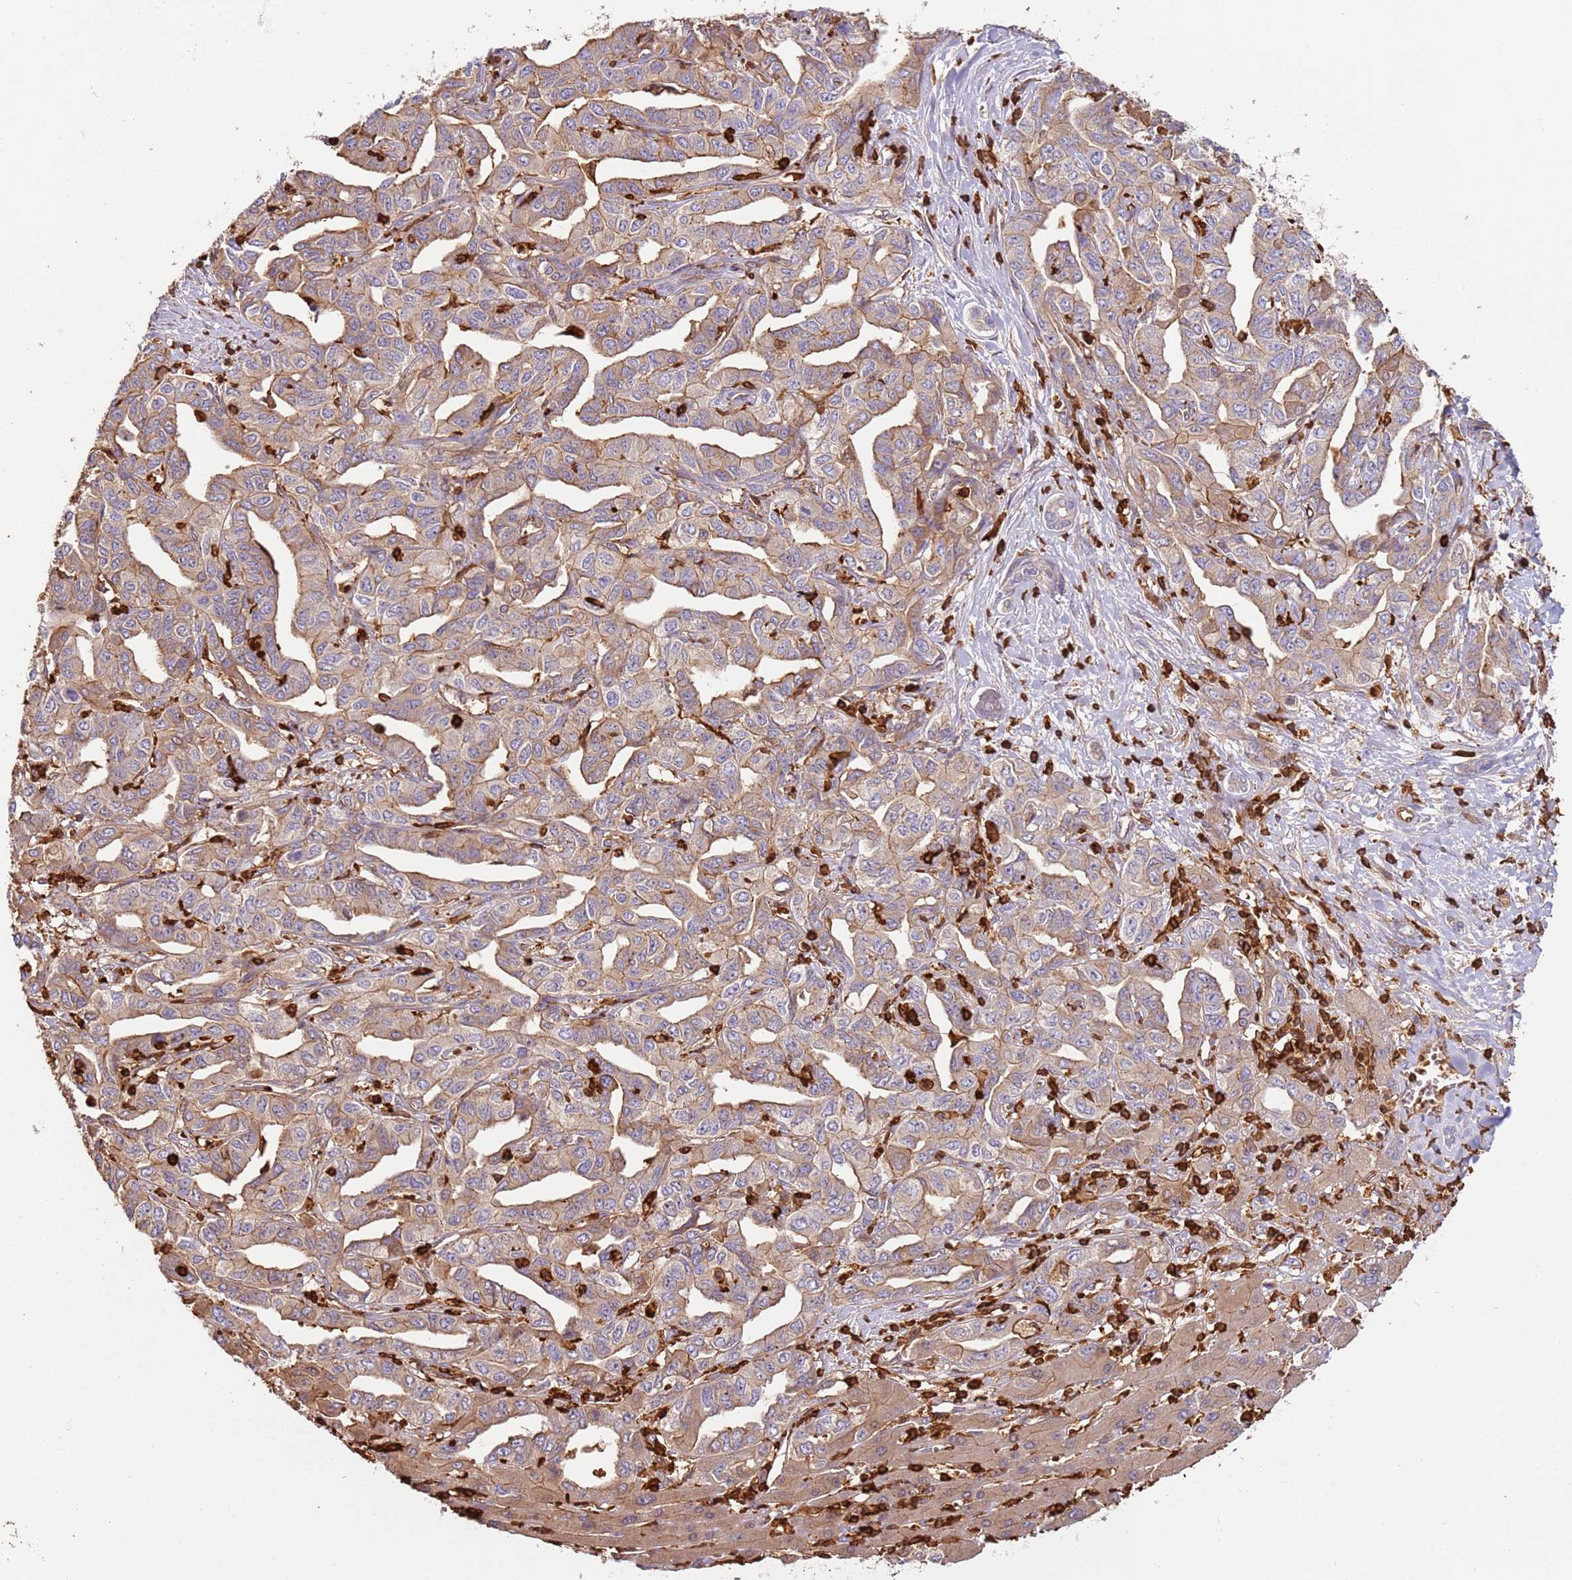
{"staining": {"intensity": "moderate", "quantity": ">75%", "location": "cytoplasmic/membranous"}, "tissue": "liver cancer", "cell_type": "Tumor cells", "image_type": "cancer", "snomed": [{"axis": "morphology", "description": "Cholangiocarcinoma"}, {"axis": "topography", "description": "Liver"}], "caption": "An image showing moderate cytoplasmic/membranous positivity in approximately >75% of tumor cells in cholangiocarcinoma (liver), as visualized by brown immunohistochemical staining.", "gene": "OR6P1", "patient": {"sex": "male", "age": 59}}